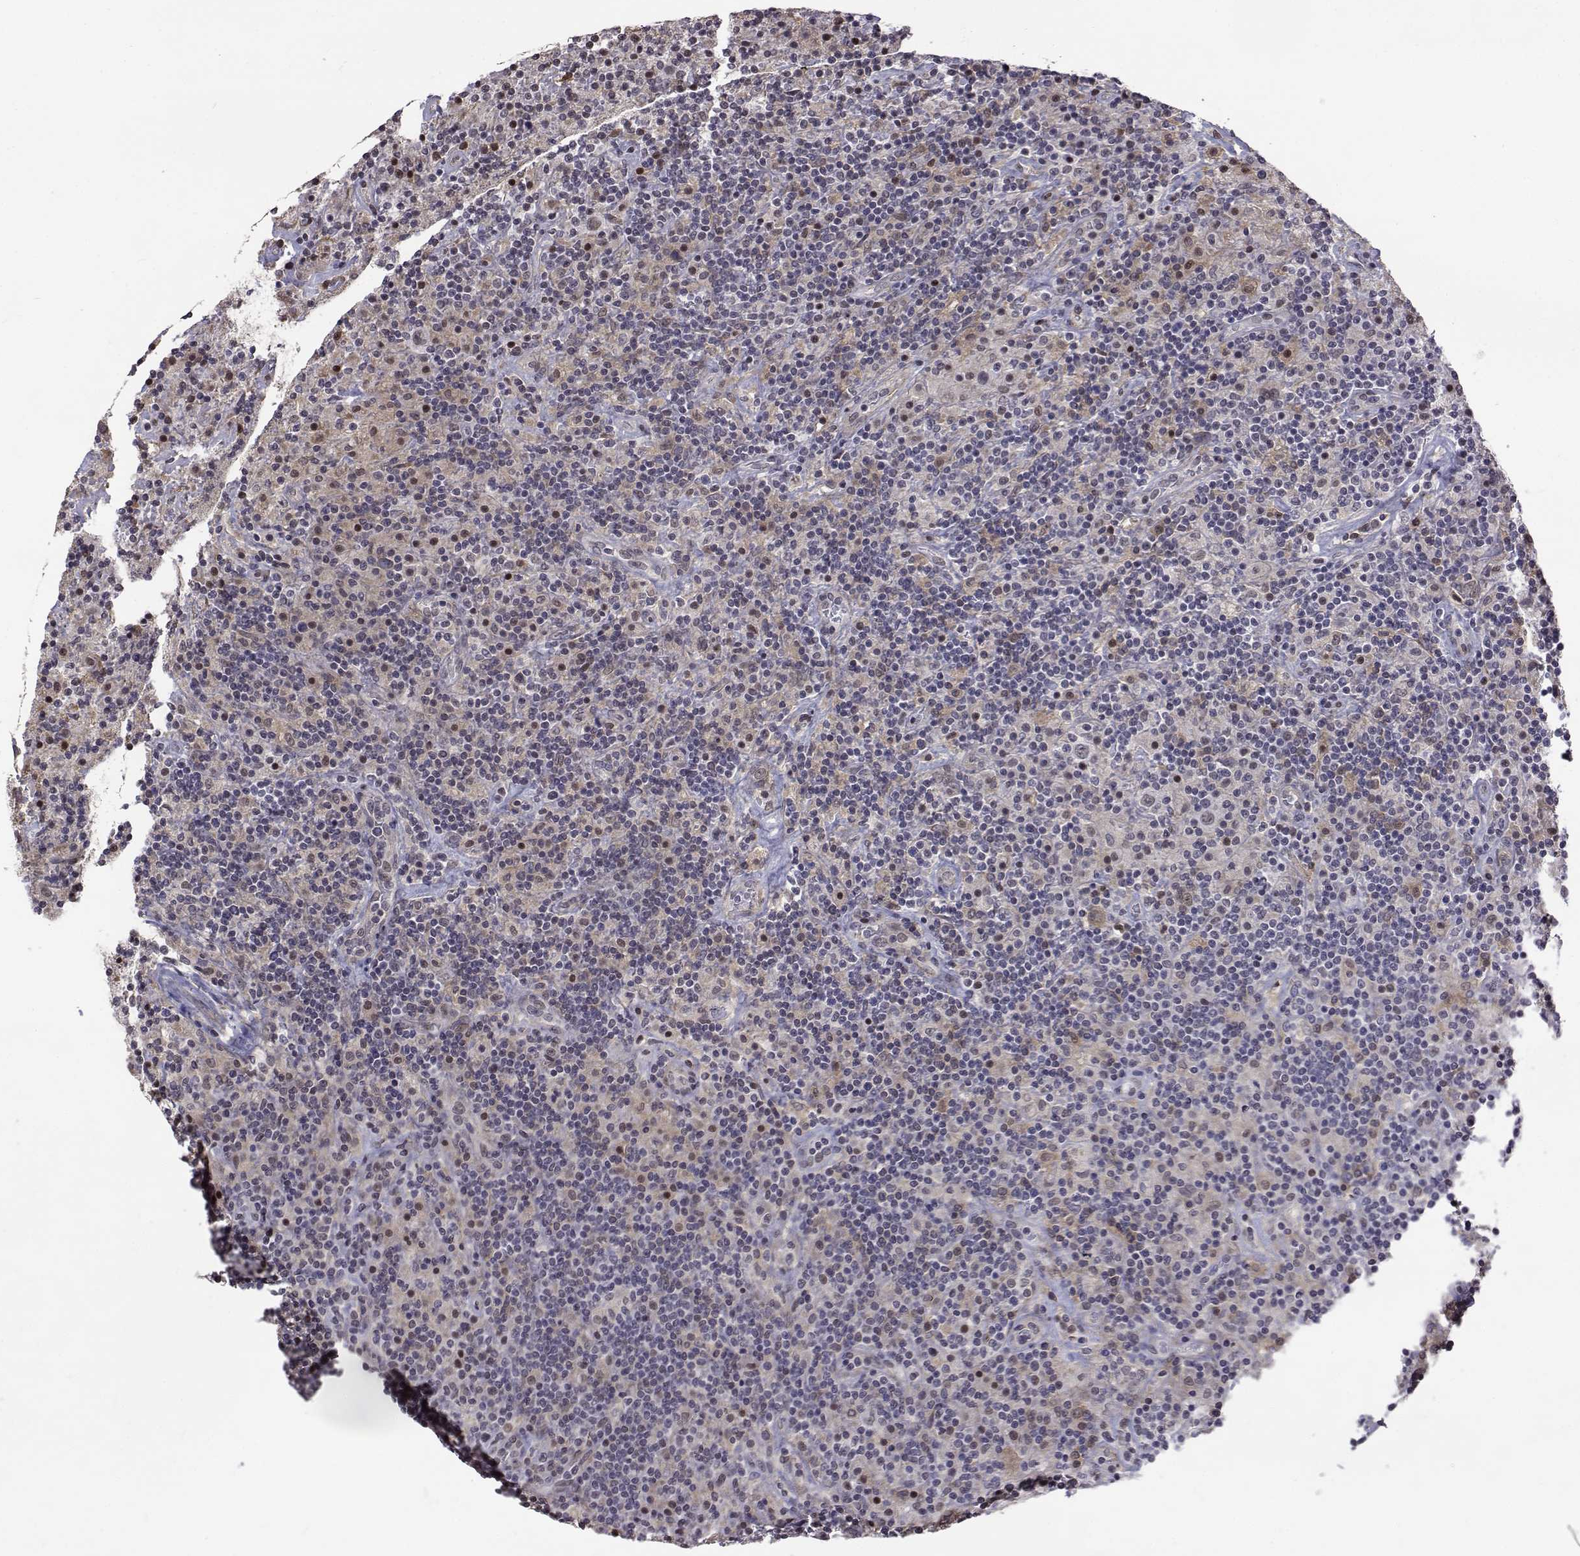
{"staining": {"intensity": "negative", "quantity": "none", "location": "none"}, "tissue": "lymphoma", "cell_type": "Tumor cells", "image_type": "cancer", "snomed": [{"axis": "morphology", "description": "Hodgkin's disease, NOS"}, {"axis": "topography", "description": "Lymph node"}], "caption": "DAB immunohistochemical staining of lymphoma demonstrates no significant expression in tumor cells.", "gene": "ITGA7", "patient": {"sex": "male", "age": 70}}